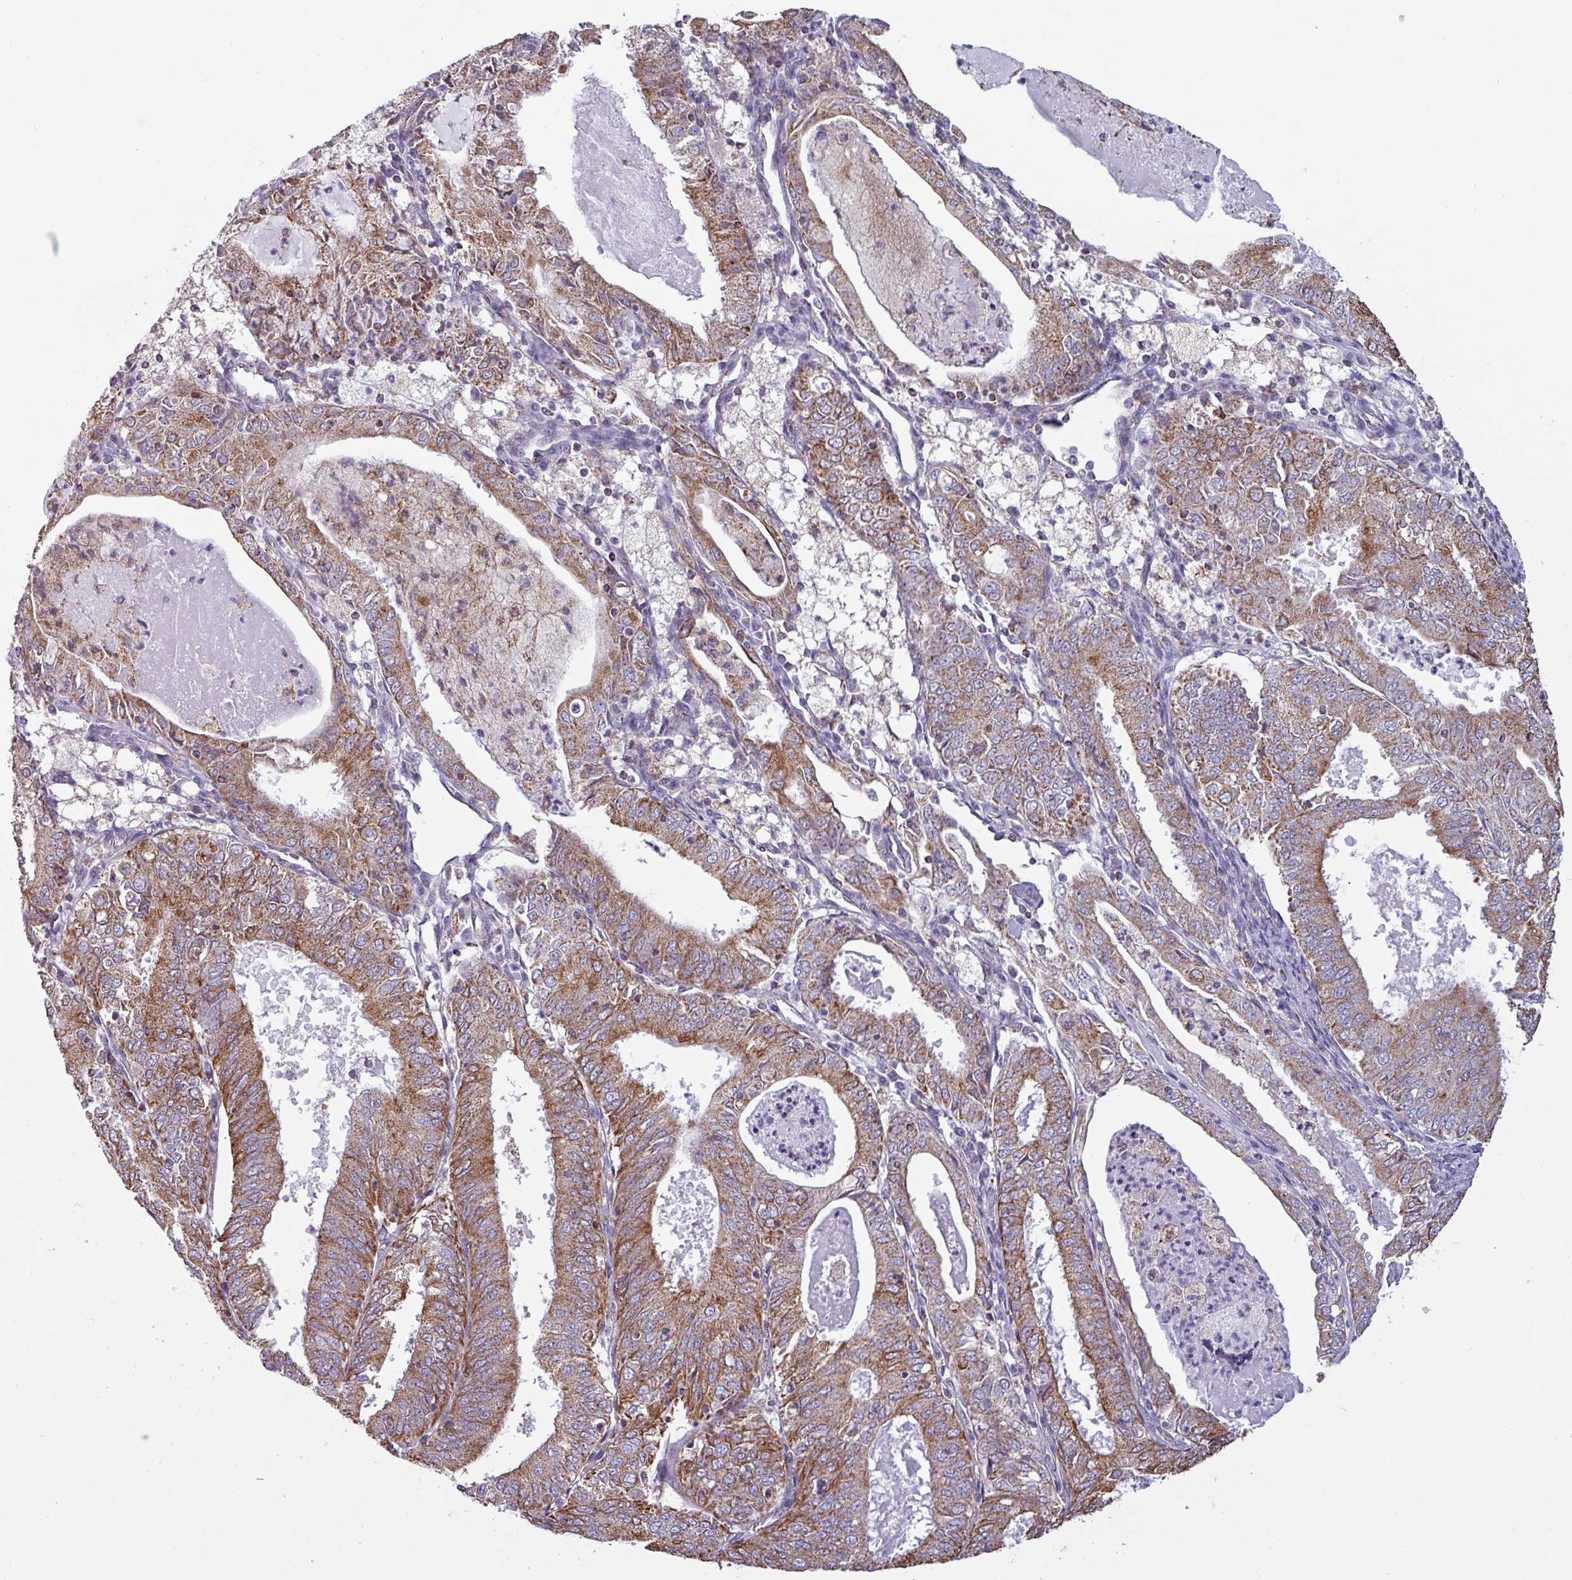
{"staining": {"intensity": "moderate", "quantity": ">75%", "location": "cytoplasmic/membranous"}, "tissue": "endometrial cancer", "cell_type": "Tumor cells", "image_type": "cancer", "snomed": [{"axis": "morphology", "description": "Adenocarcinoma, NOS"}, {"axis": "topography", "description": "Endometrium"}], "caption": "Immunohistochemistry staining of endometrial cancer (adenocarcinoma), which shows medium levels of moderate cytoplasmic/membranous staining in approximately >75% of tumor cells indicating moderate cytoplasmic/membranous protein expression. The staining was performed using DAB (brown) for protein detection and nuclei were counterstained in hematoxylin (blue).", "gene": "CAMK1", "patient": {"sex": "female", "age": 57}}